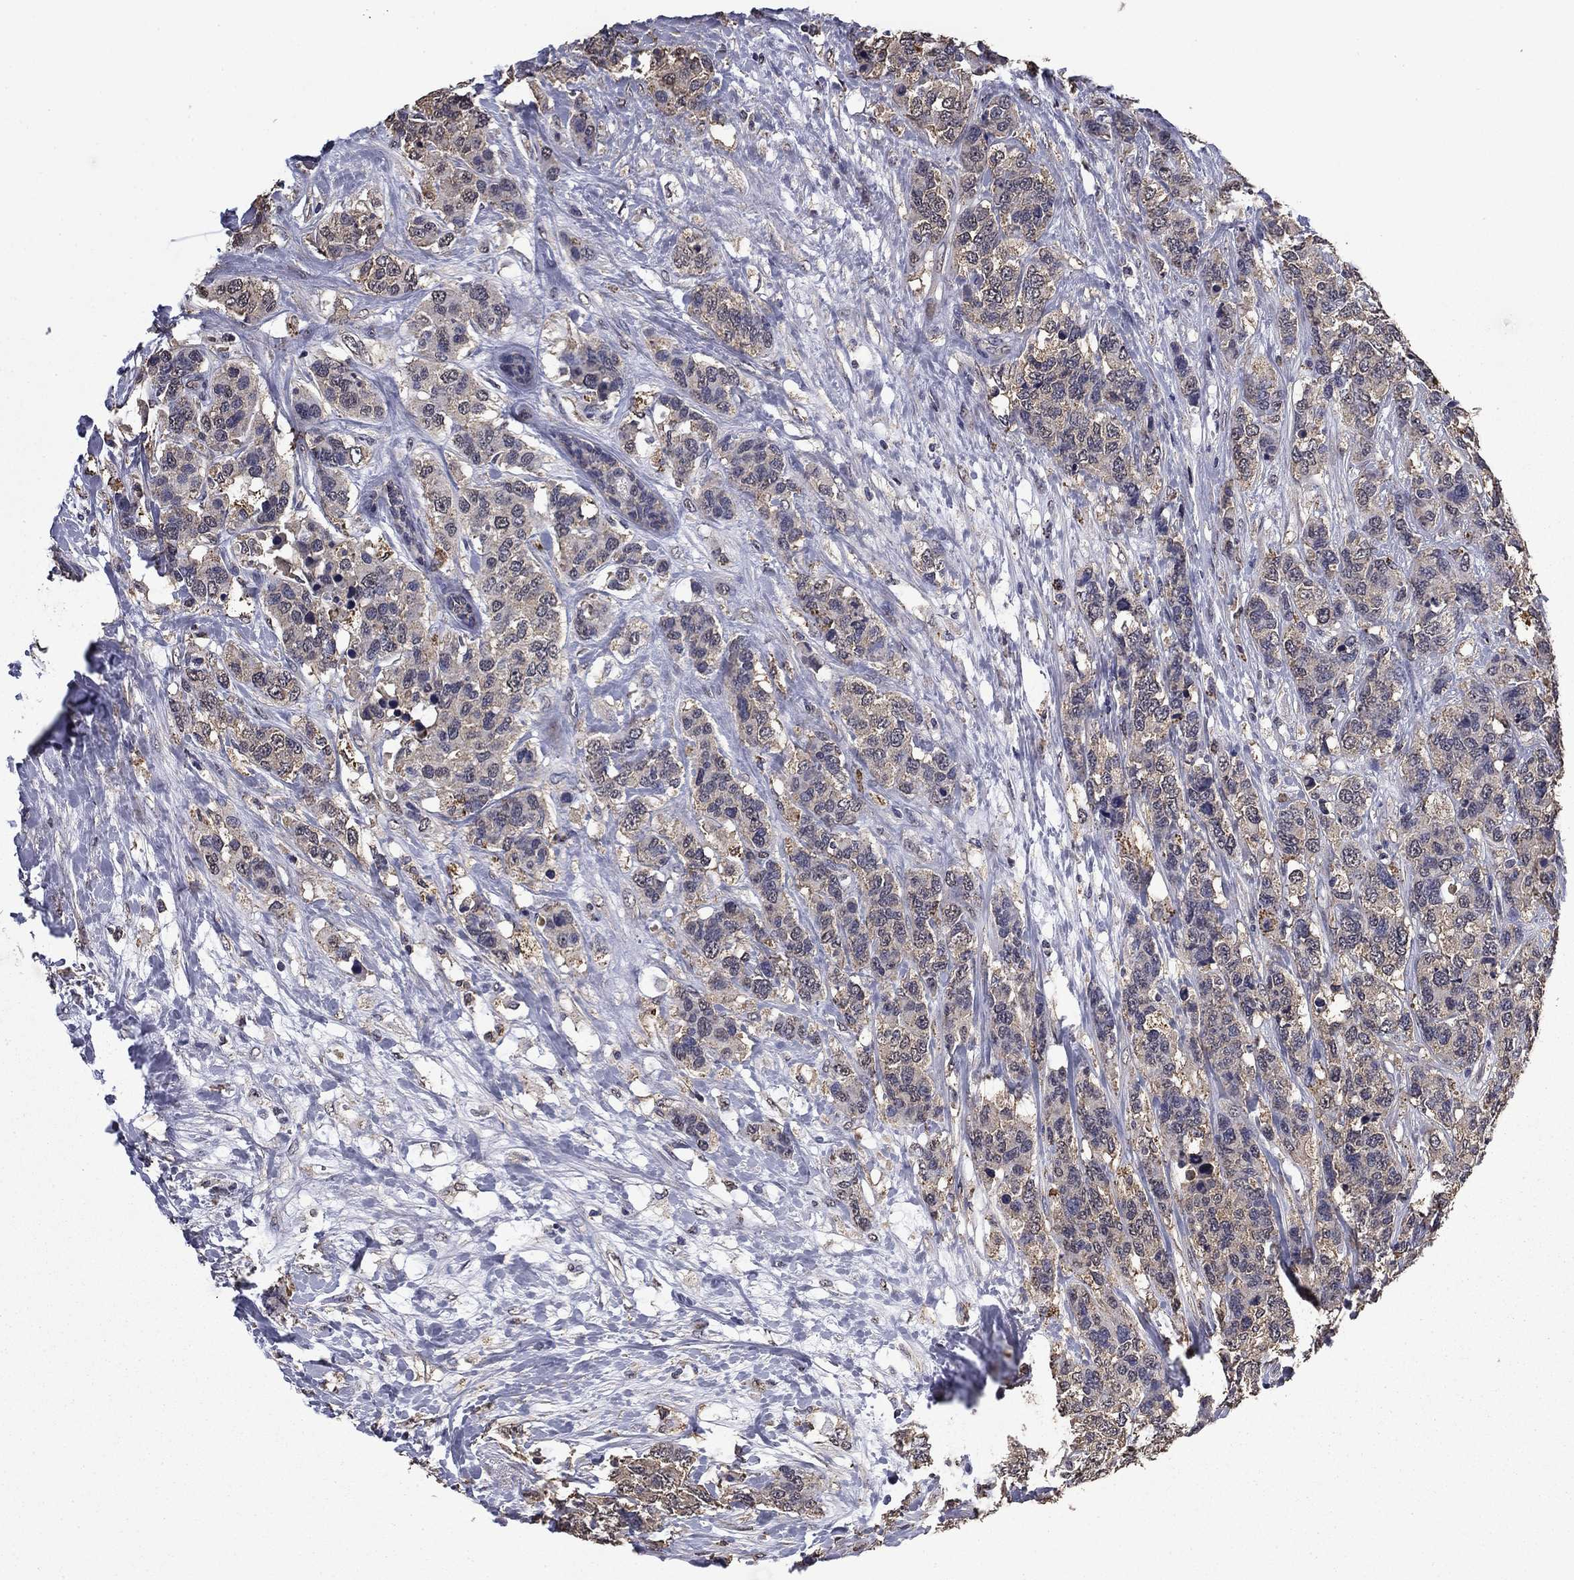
{"staining": {"intensity": "negative", "quantity": "none", "location": "none"}, "tissue": "breast cancer", "cell_type": "Tumor cells", "image_type": "cancer", "snomed": [{"axis": "morphology", "description": "Lobular carcinoma"}, {"axis": "topography", "description": "Breast"}], "caption": "The immunohistochemistry (IHC) micrograph has no significant expression in tumor cells of breast cancer (lobular carcinoma) tissue. (Brightfield microscopy of DAB (3,3'-diaminobenzidine) immunohistochemistry at high magnification).", "gene": "MFAP3L", "patient": {"sex": "female", "age": 59}}